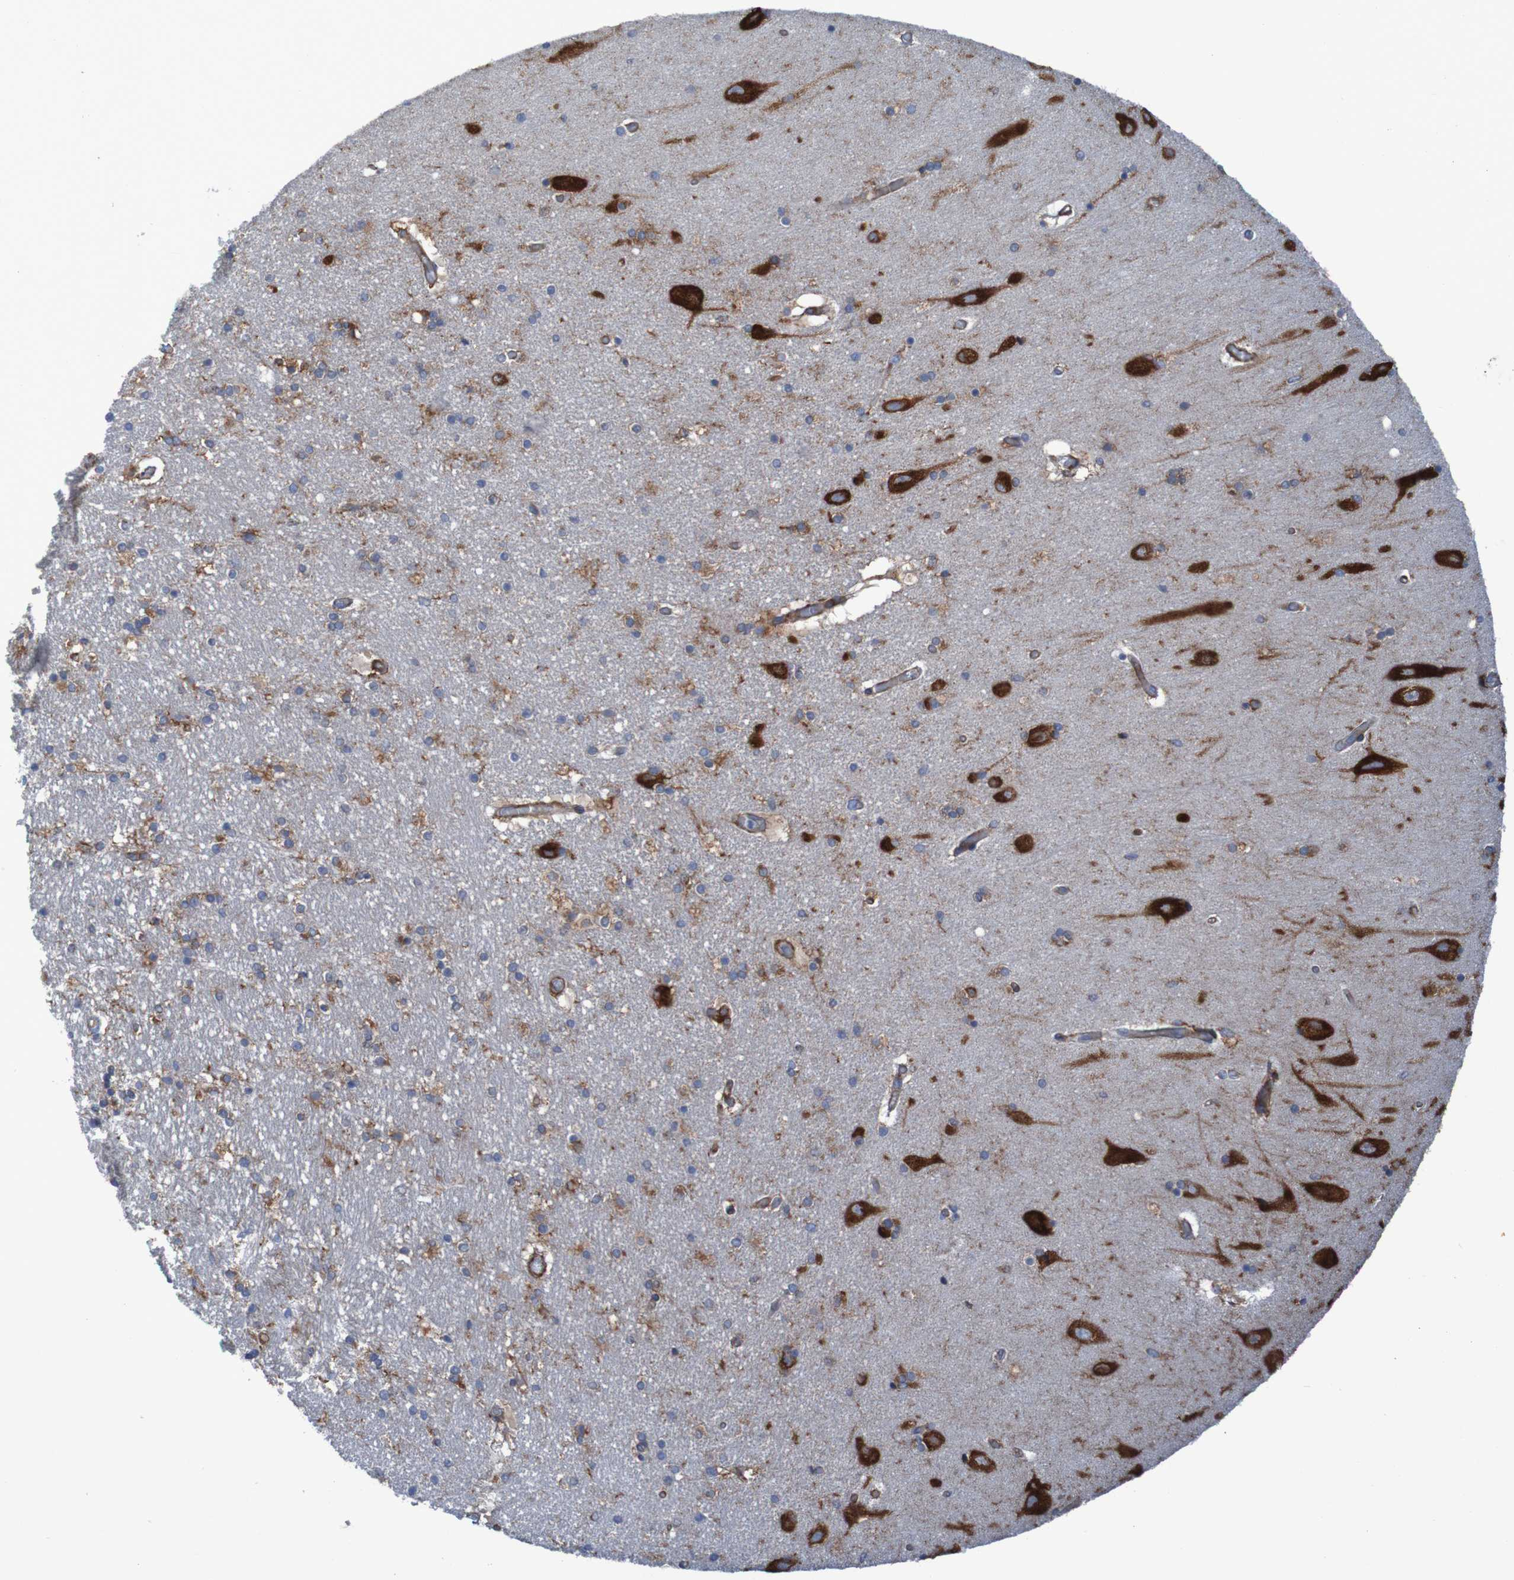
{"staining": {"intensity": "moderate", "quantity": ">75%", "location": "cytoplasmic/membranous"}, "tissue": "hippocampus", "cell_type": "Glial cells", "image_type": "normal", "snomed": [{"axis": "morphology", "description": "Normal tissue, NOS"}, {"axis": "topography", "description": "Hippocampus"}], "caption": "Protein staining demonstrates moderate cytoplasmic/membranous expression in approximately >75% of glial cells in unremarkable hippocampus.", "gene": "RPL10", "patient": {"sex": "female", "age": 54}}